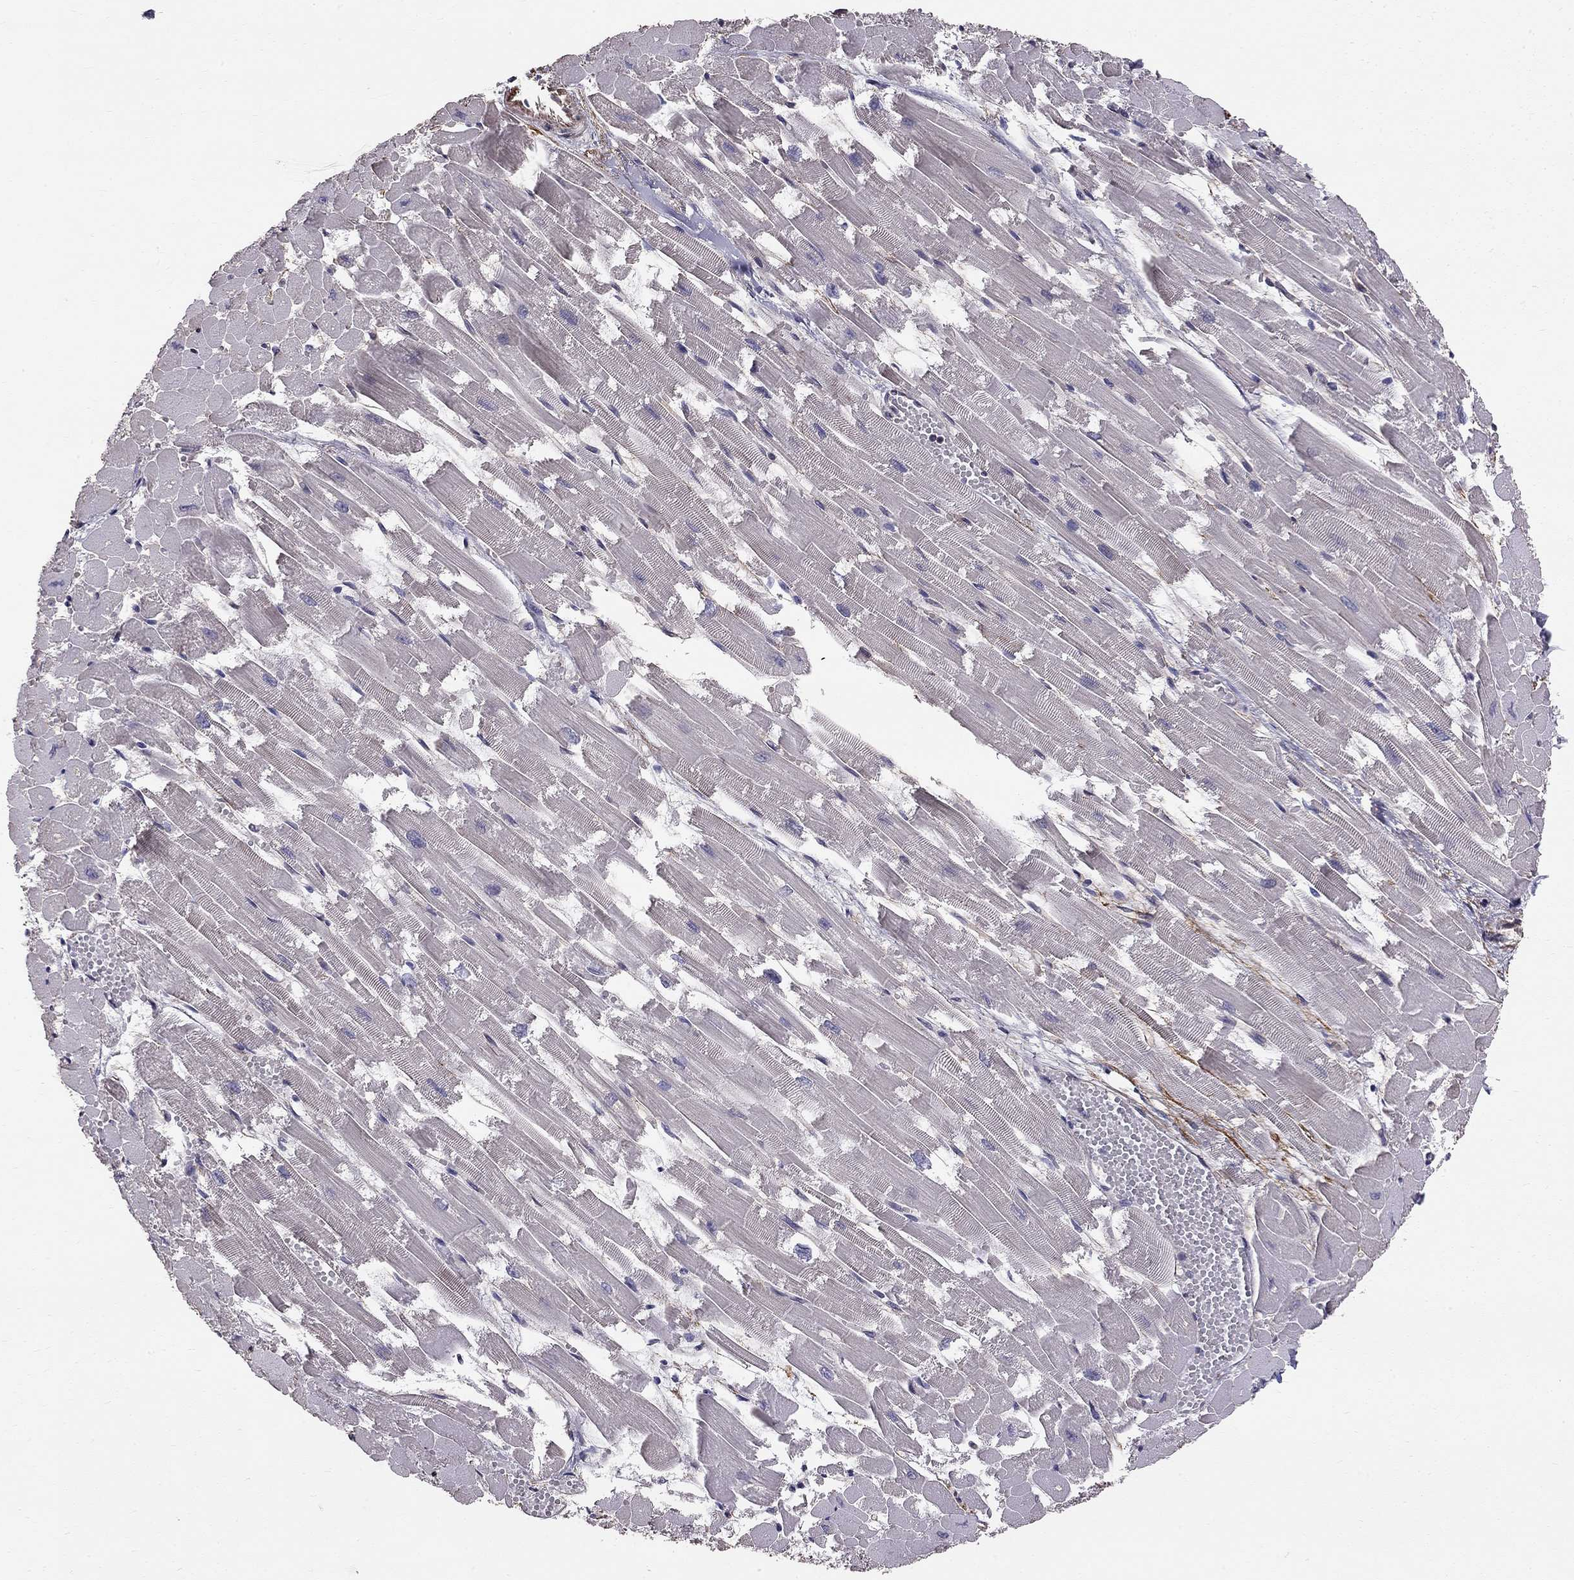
{"staining": {"intensity": "negative", "quantity": "none", "location": "none"}, "tissue": "heart muscle", "cell_type": "Cardiomyocytes", "image_type": "normal", "snomed": [{"axis": "morphology", "description": "Normal tissue, NOS"}, {"axis": "topography", "description": "Heart"}], "caption": "Benign heart muscle was stained to show a protein in brown. There is no significant staining in cardiomyocytes.", "gene": "GJB4", "patient": {"sex": "female", "age": 52}}